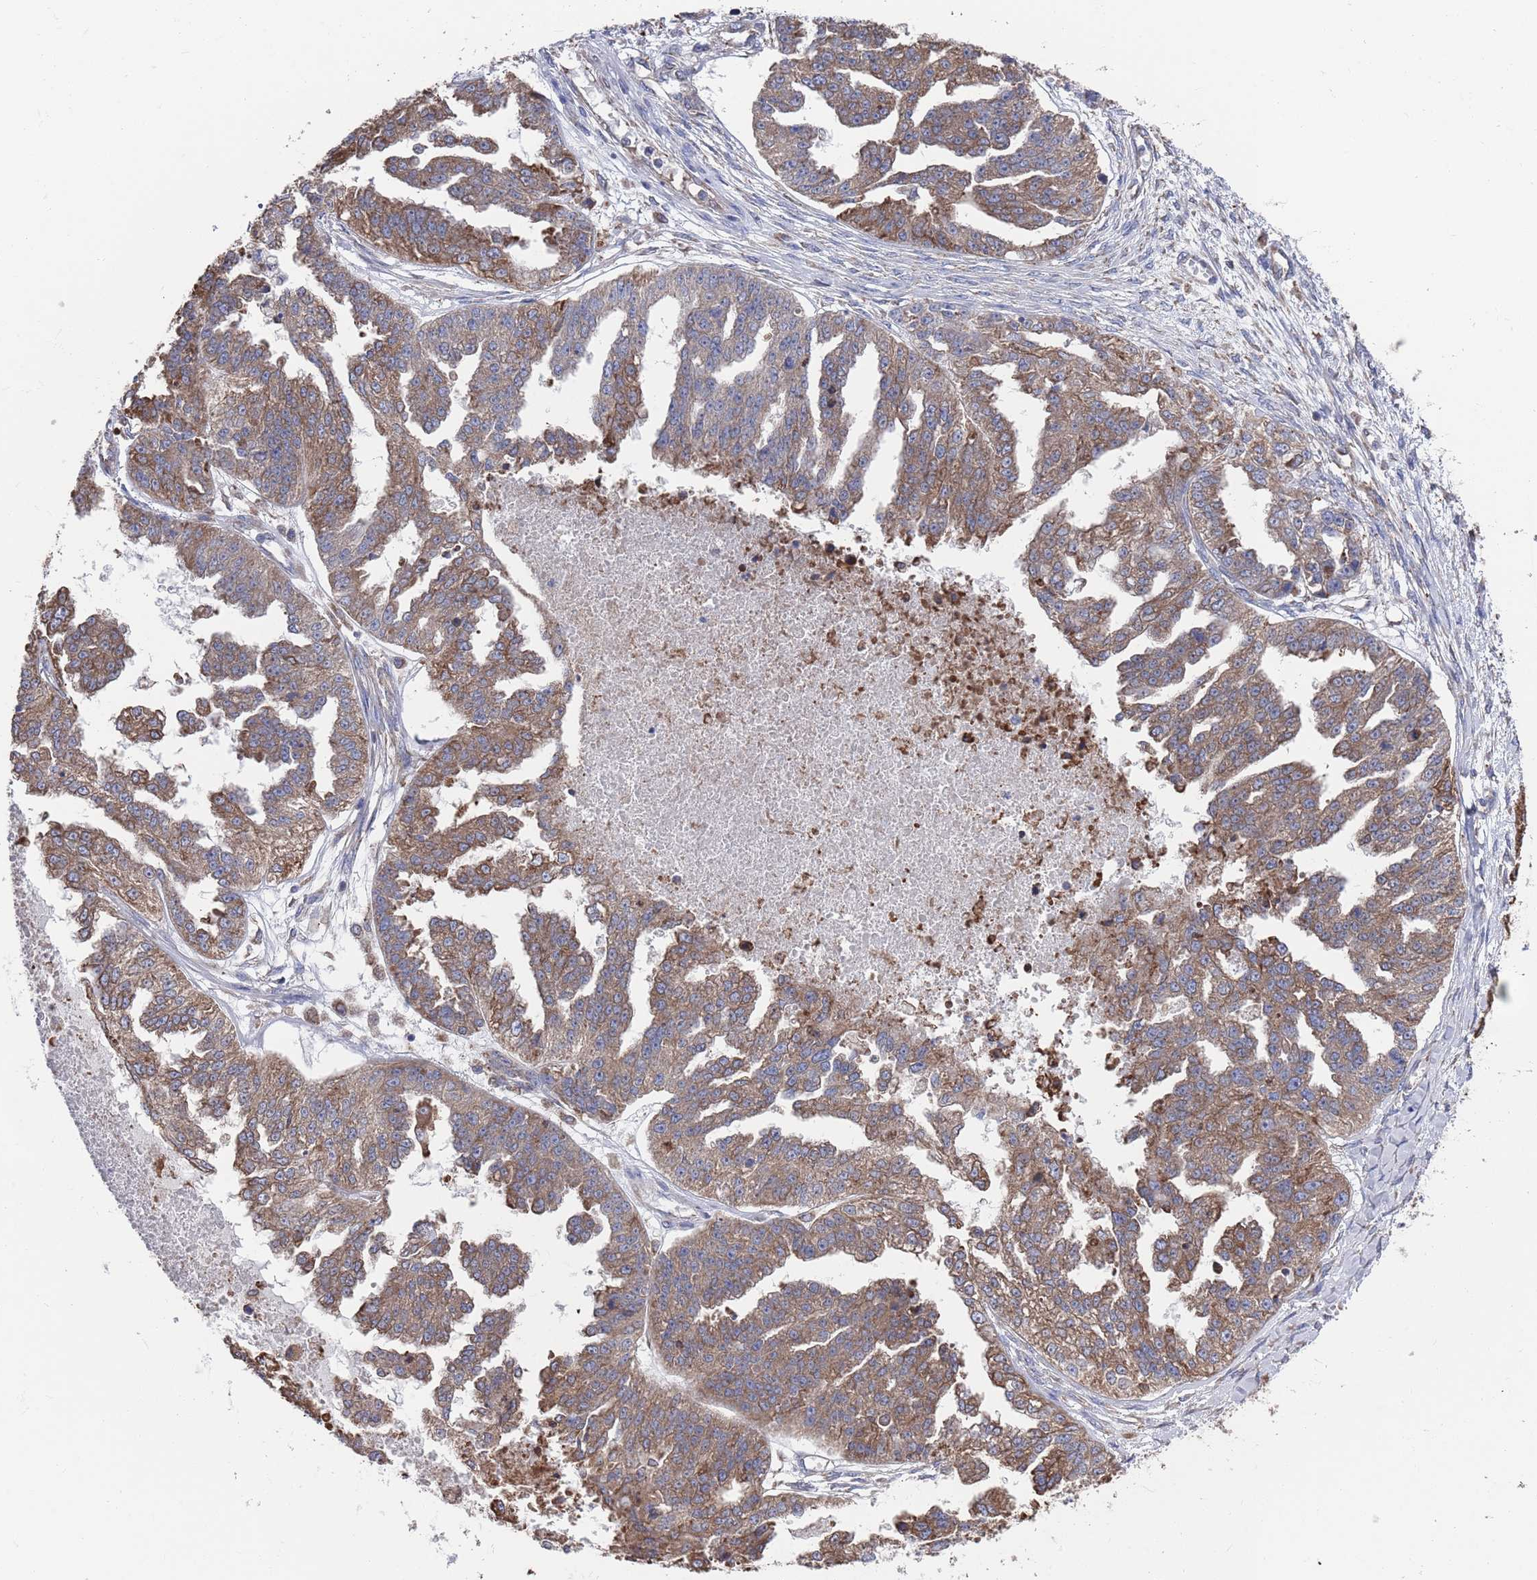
{"staining": {"intensity": "moderate", "quantity": ">75%", "location": "cytoplasmic/membranous"}, "tissue": "ovarian cancer", "cell_type": "Tumor cells", "image_type": "cancer", "snomed": [{"axis": "morphology", "description": "Cystadenocarcinoma, serous, NOS"}, {"axis": "topography", "description": "Ovary"}], "caption": "Protein expression analysis of ovarian cancer (serous cystadenocarcinoma) displays moderate cytoplasmic/membranous expression in approximately >75% of tumor cells. Nuclei are stained in blue.", "gene": "GID8", "patient": {"sex": "female", "age": 58}}